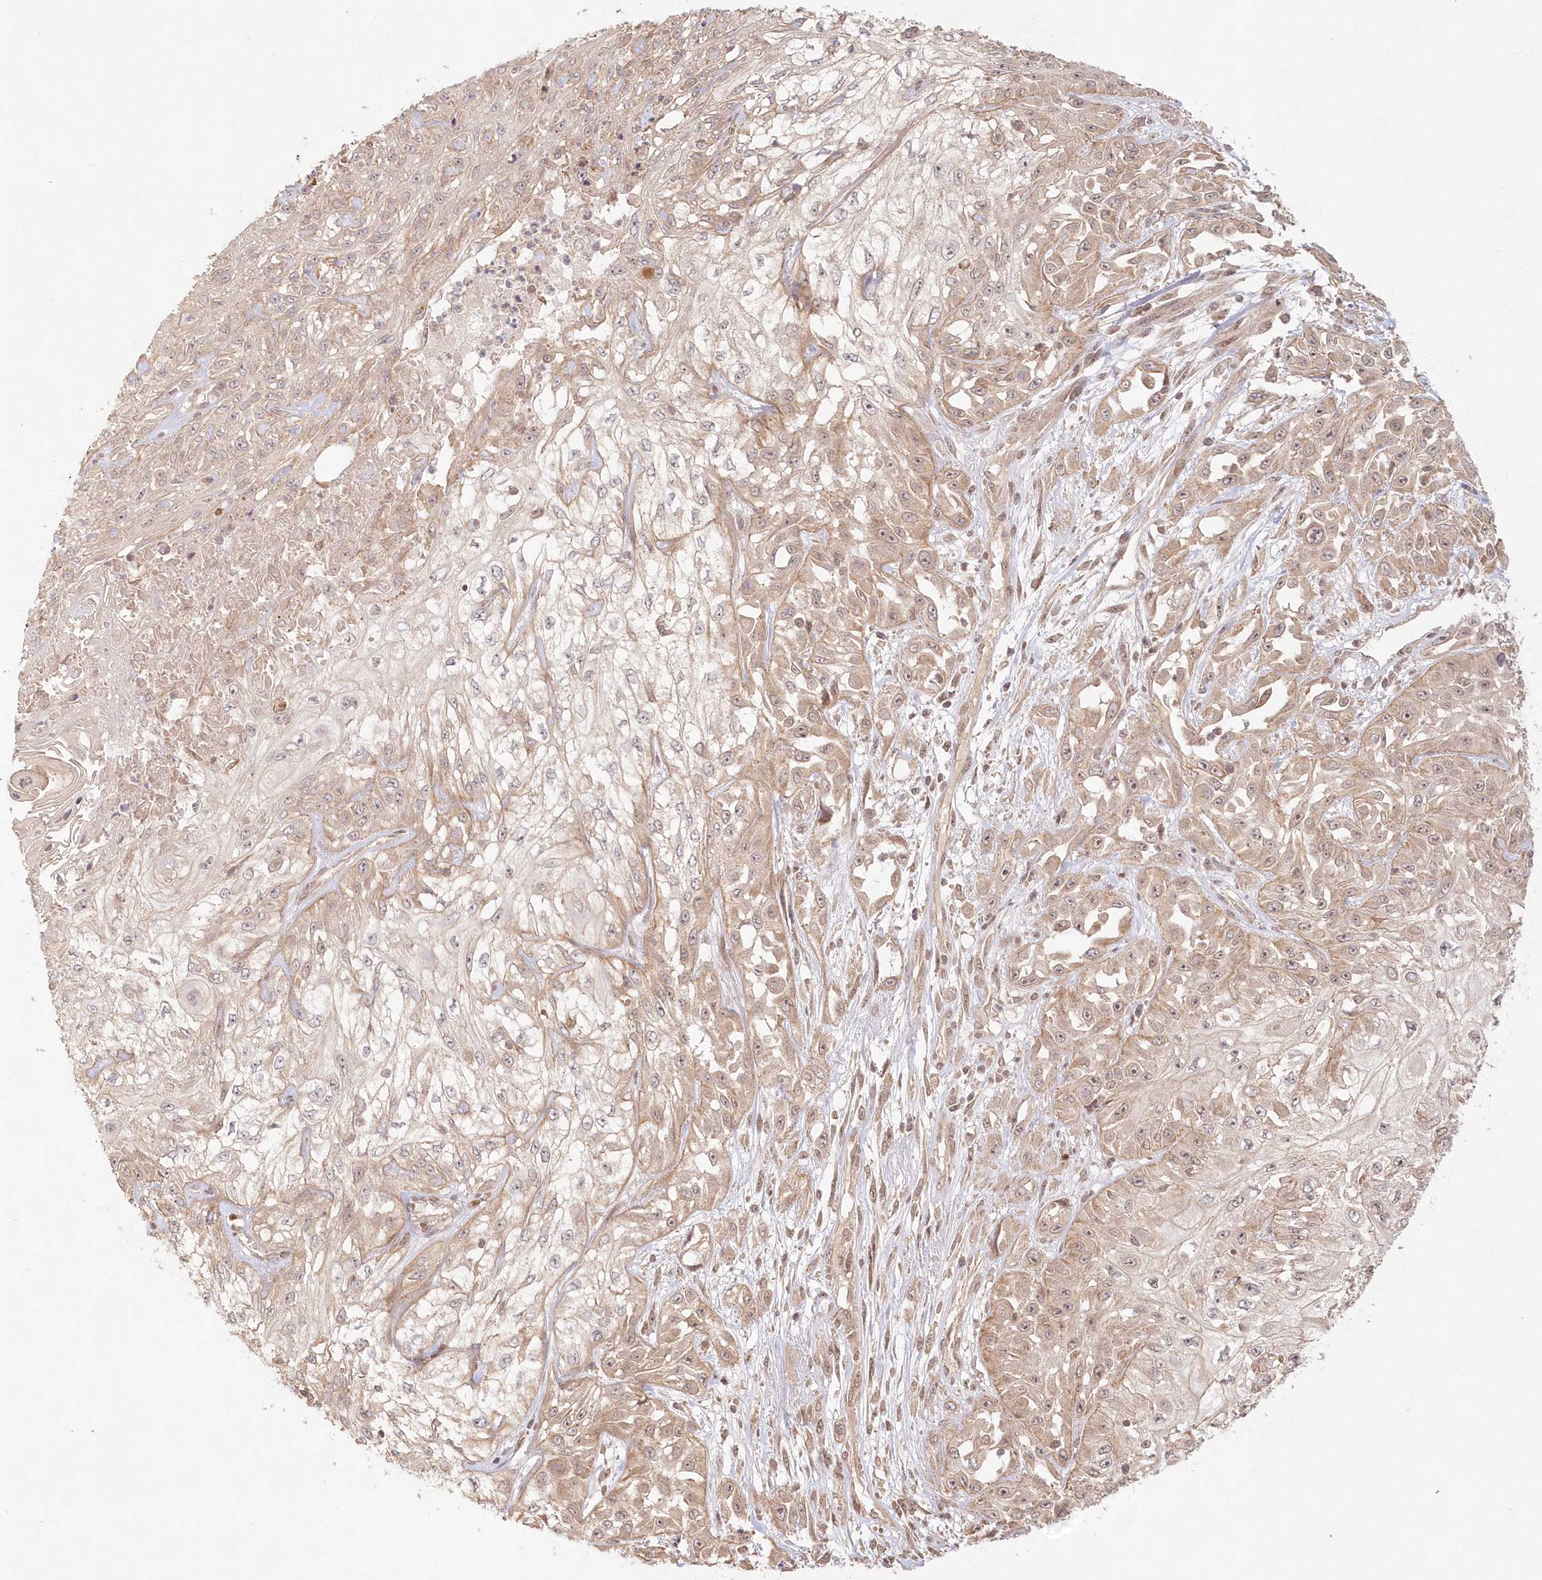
{"staining": {"intensity": "weak", "quantity": ">75%", "location": "cytoplasmic/membranous"}, "tissue": "skin cancer", "cell_type": "Tumor cells", "image_type": "cancer", "snomed": [{"axis": "morphology", "description": "Squamous cell carcinoma, NOS"}, {"axis": "morphology", "description": "Squamous cell carcinoma, metastatic, NOS"}, {"axis": "topography", "description": "Skin"}, {"axis": "topography", "description": "Lymph node"}], "caption": "Tumor cells demonstrate weak cytoplasmic/membranous expression in about >75% of cells in skin cancer. Nuclei are stained in blue.", "gene": "KIAA0232", "patient": {"sex": "male", "age": 75}}